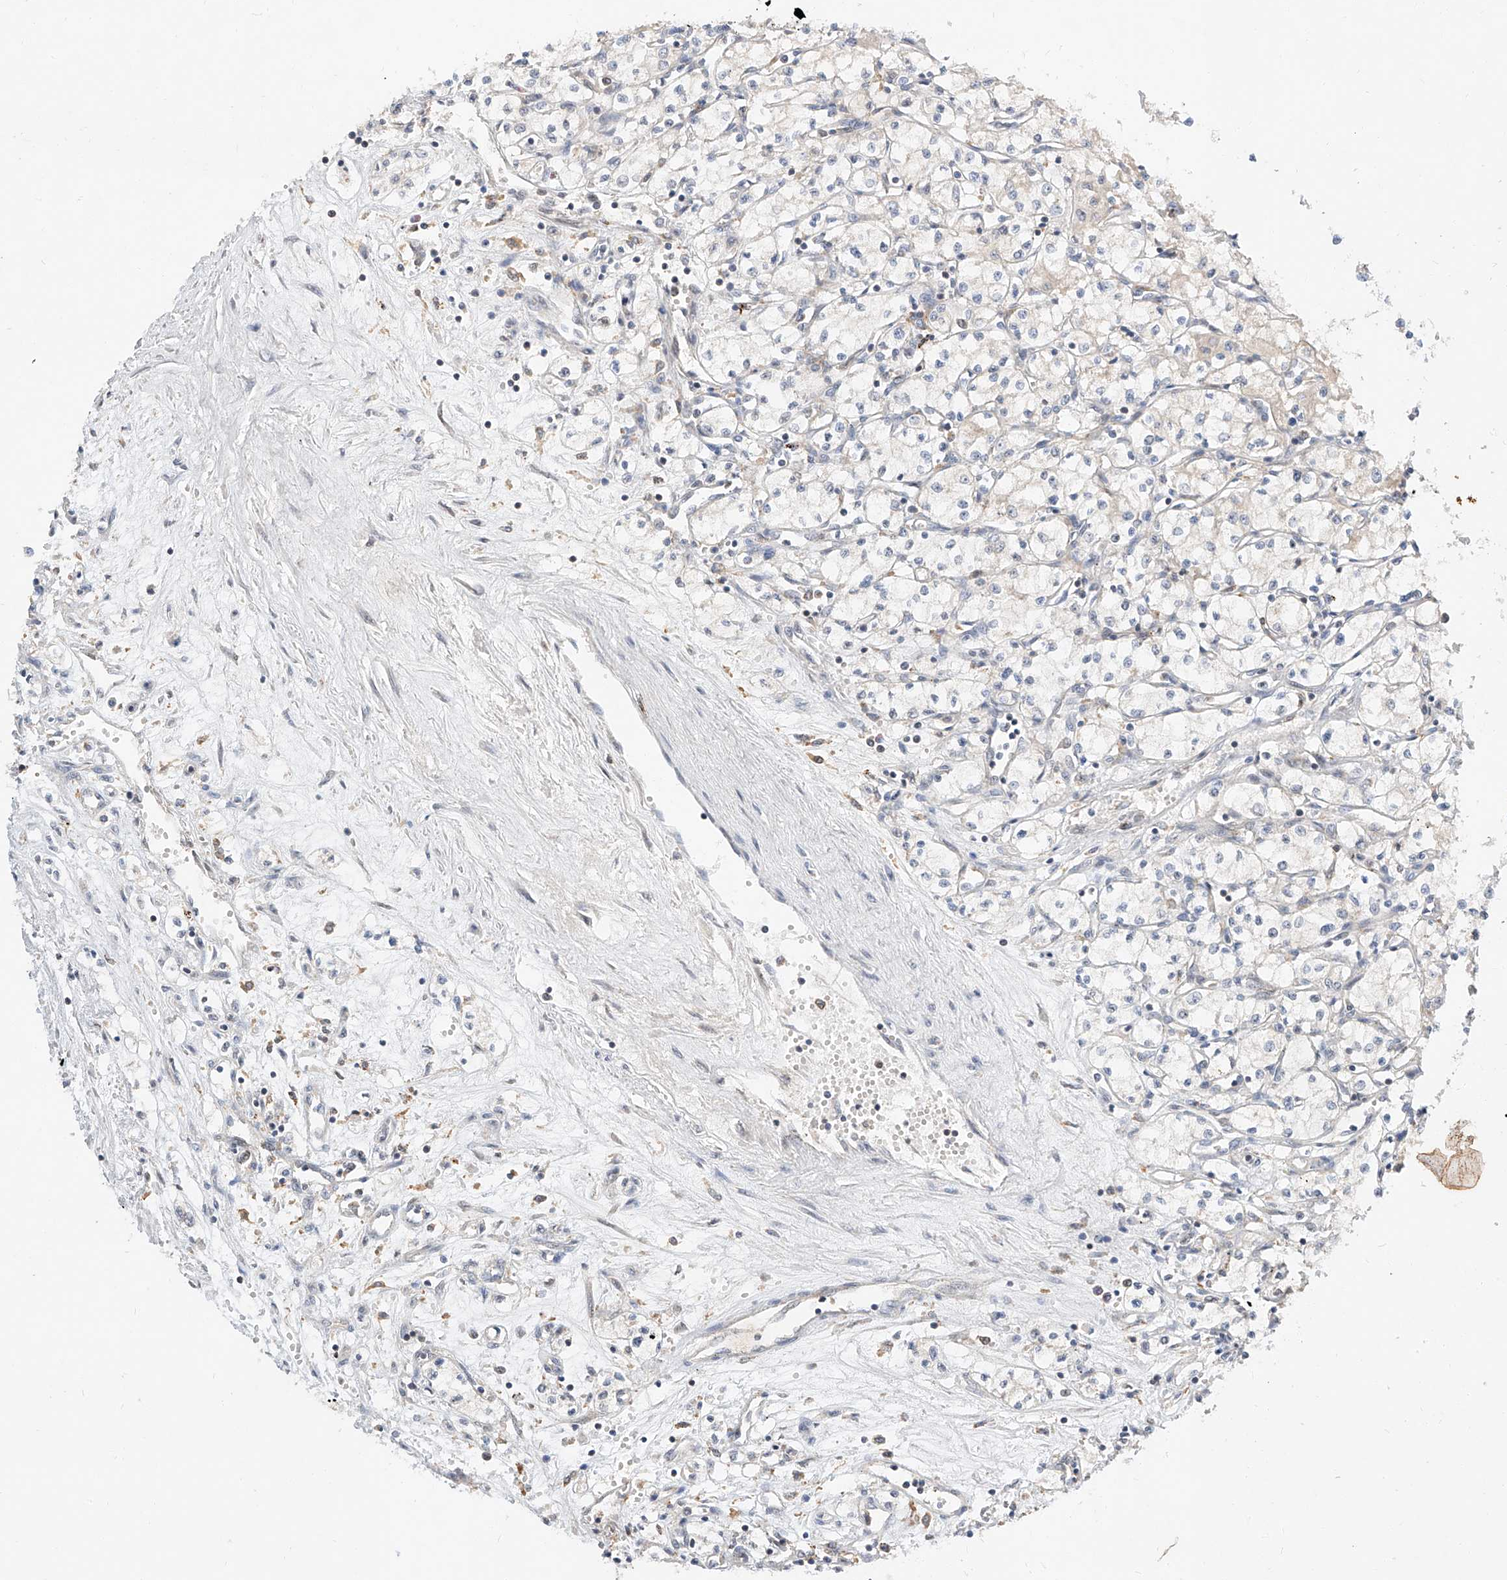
{"staining": {"intensity": "negative", "quantity": "none", "location": "none"}, "tissue": "renal cancer", "cell_type": "Tumor cells", "image_type": "cancer", "snomed": [{"axis": "morphology", "description": "Adenocarcinoma, NOS"}, {"axis": "topography", "description": "Kidney"}], "caption": "This micrograph is of adenocarcinoma (renal) stained with immunohistochemistry to label a protein in brown with the nuclei are counter-stained blue. There is no staining in tumor cells.", "gene": "DIRAS3", "patient": {"sex": "male", "age": 59}}